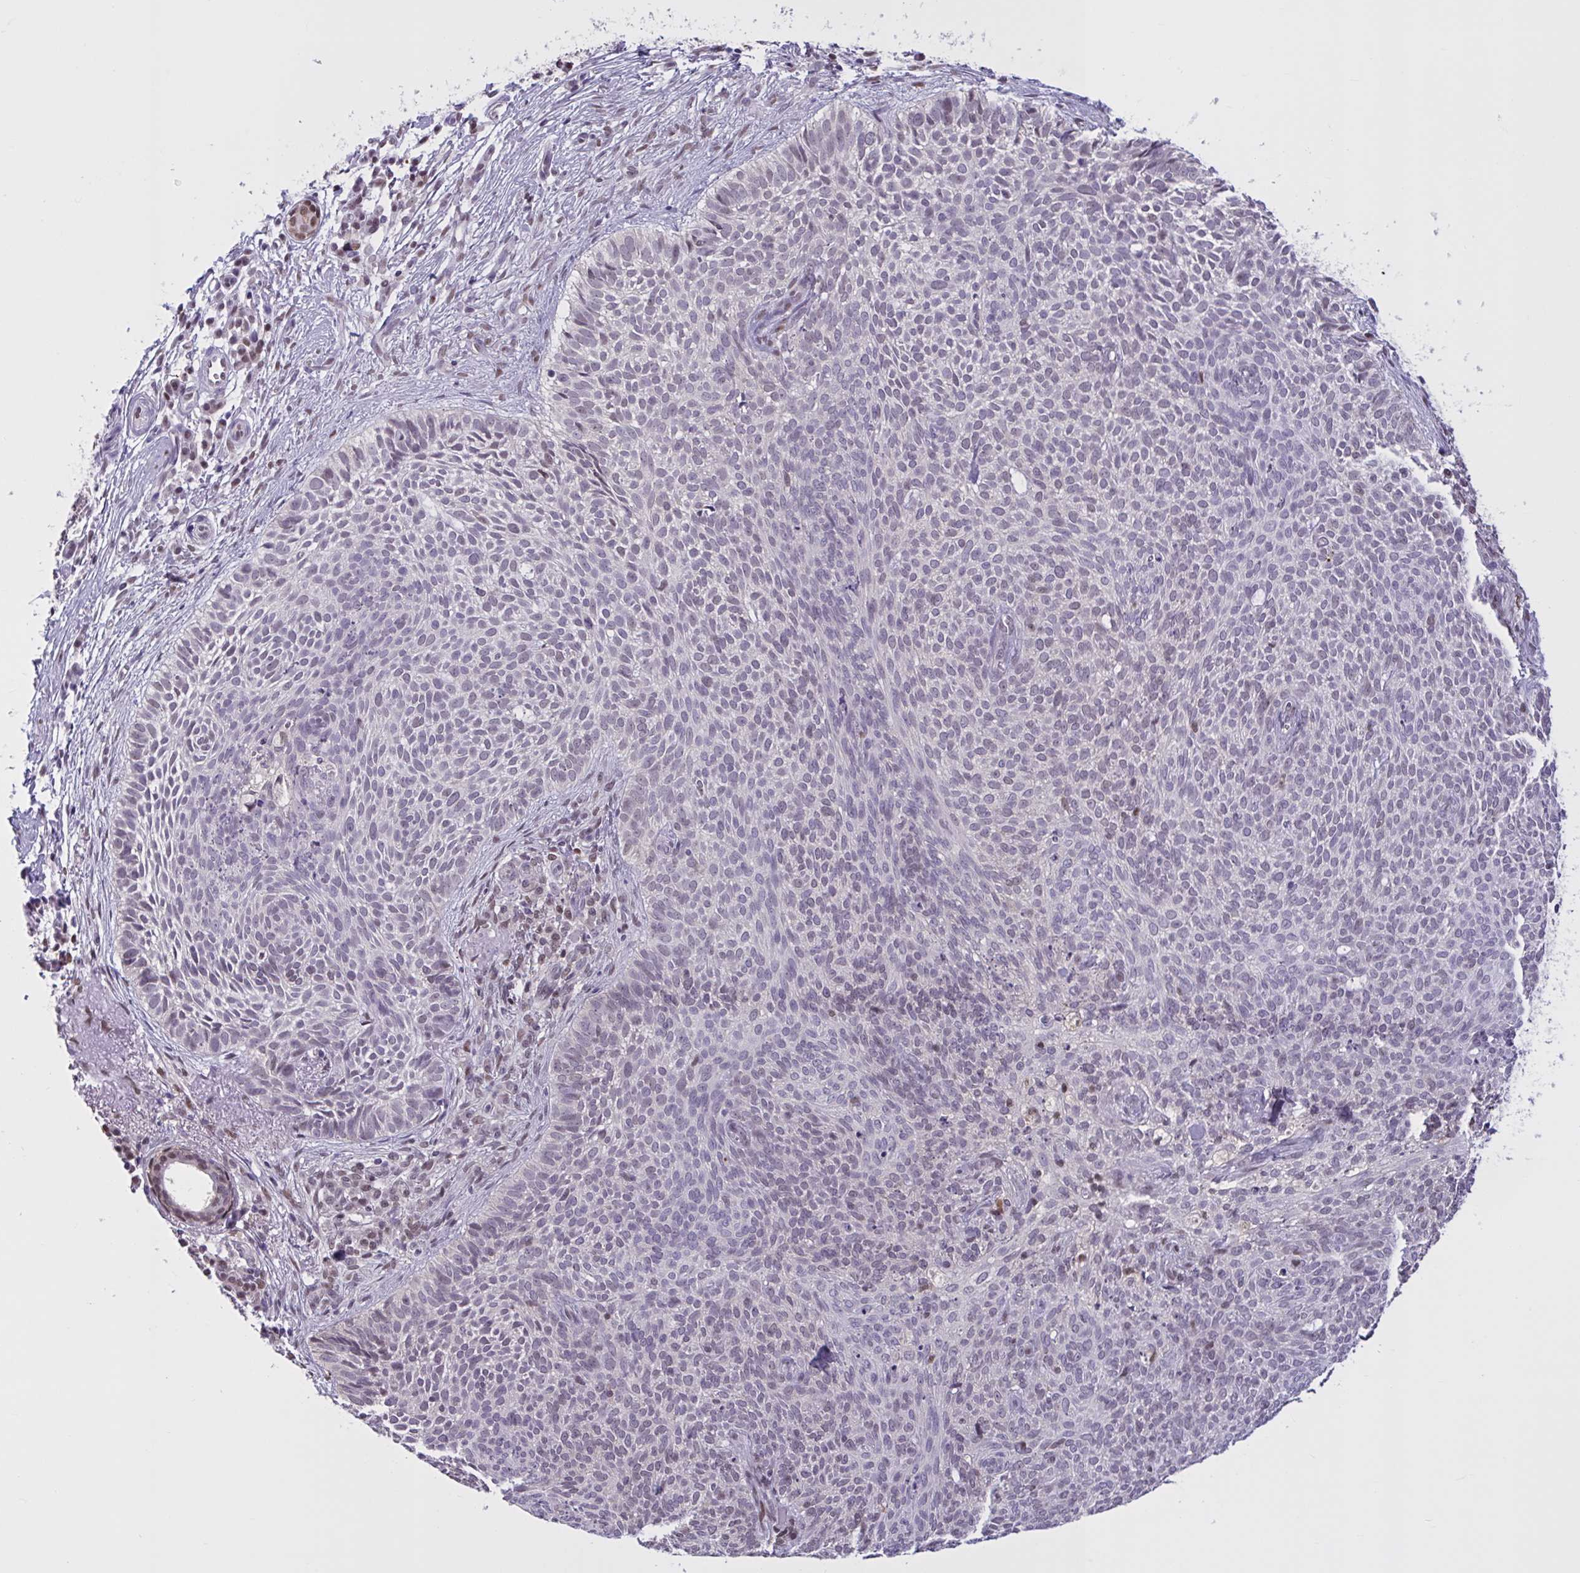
{"staining": {"intensity": "negative", "quantity": "none", "location": "none"}, "tissue": "skin cancer", "cell_type": "Tumor cells", "image_type": "cancer", "snomed": [{"axis": "morphology", "description": "Basal cell carcinoma"}, {"axis": "topography", "description": "Skin"}, {"axis": "topography", "description": "Skin of face"}], "caption": "DAB (3,3'-diaminobenzidine) immunohistochemical staining of human skin cancer (basal cell carcinoma) exhibits no significant staining in tumor cells. (DAB (3,3'-diaminobenzidine) immunohistochemistry (IHC), high magnification).", "gene": "RBL1", "patient": {"sex": "female", "age": 82}}